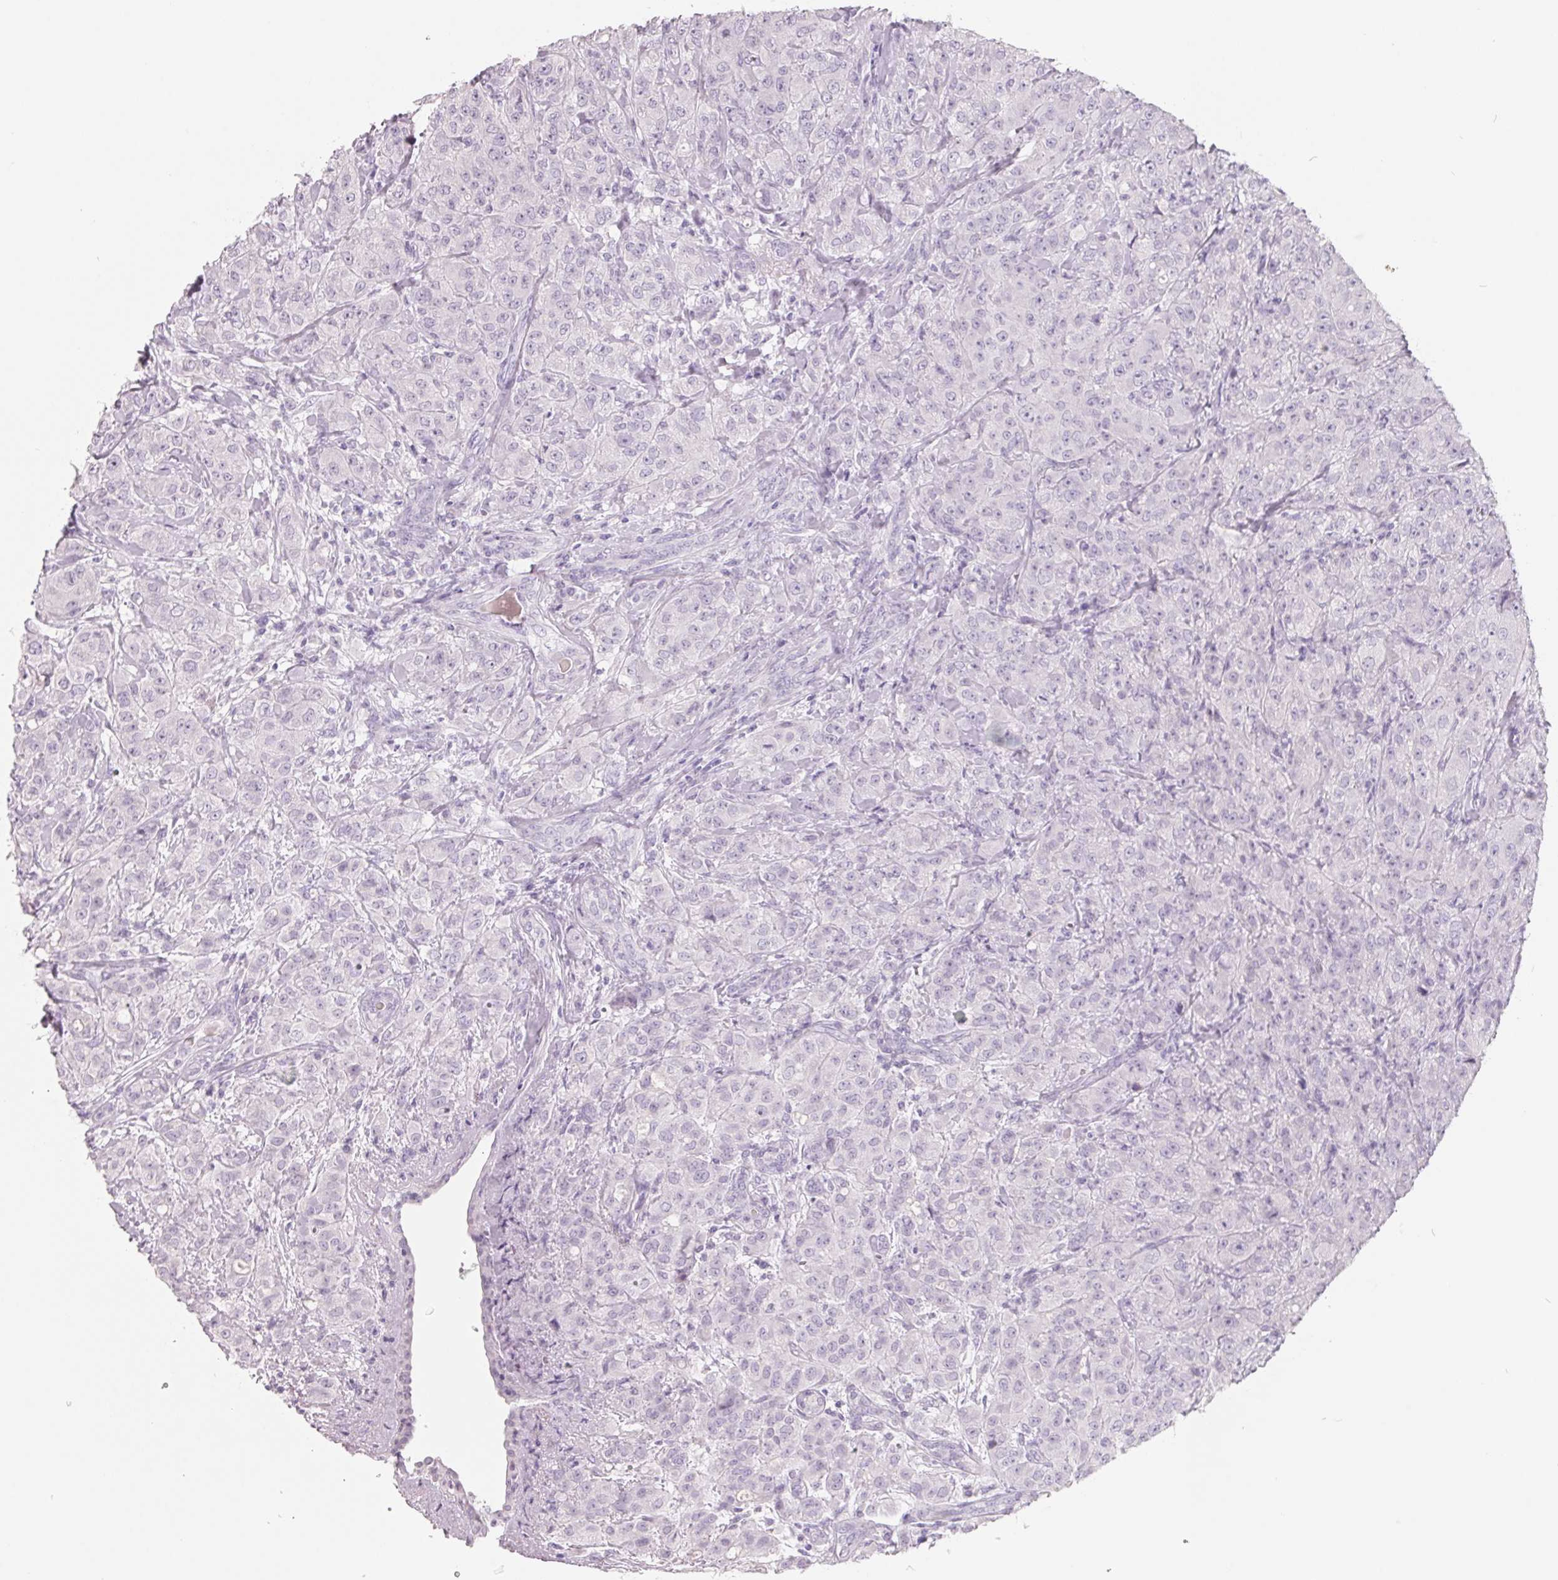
{"staining": {"intensity": "negative", "quantity": "none", "location": "none"}, "tissue": "breast cancer", "cell_type": "Tumor cells", "image_type": "cancer", "snomed": [{"axis": "morphology", "description": "Normal tissue, NOS"}, {"axis": "morphology", "description": "Duct carcinoma"}, {"axis": "topography", "description": "Breast"}], "caption": "Immunohistochemistry (IHC) of intraductal carcinoma (breast) displays no expression in tumor cells.", "gene": "FTCD", "patient": {"sex": "female", "age": 43}}